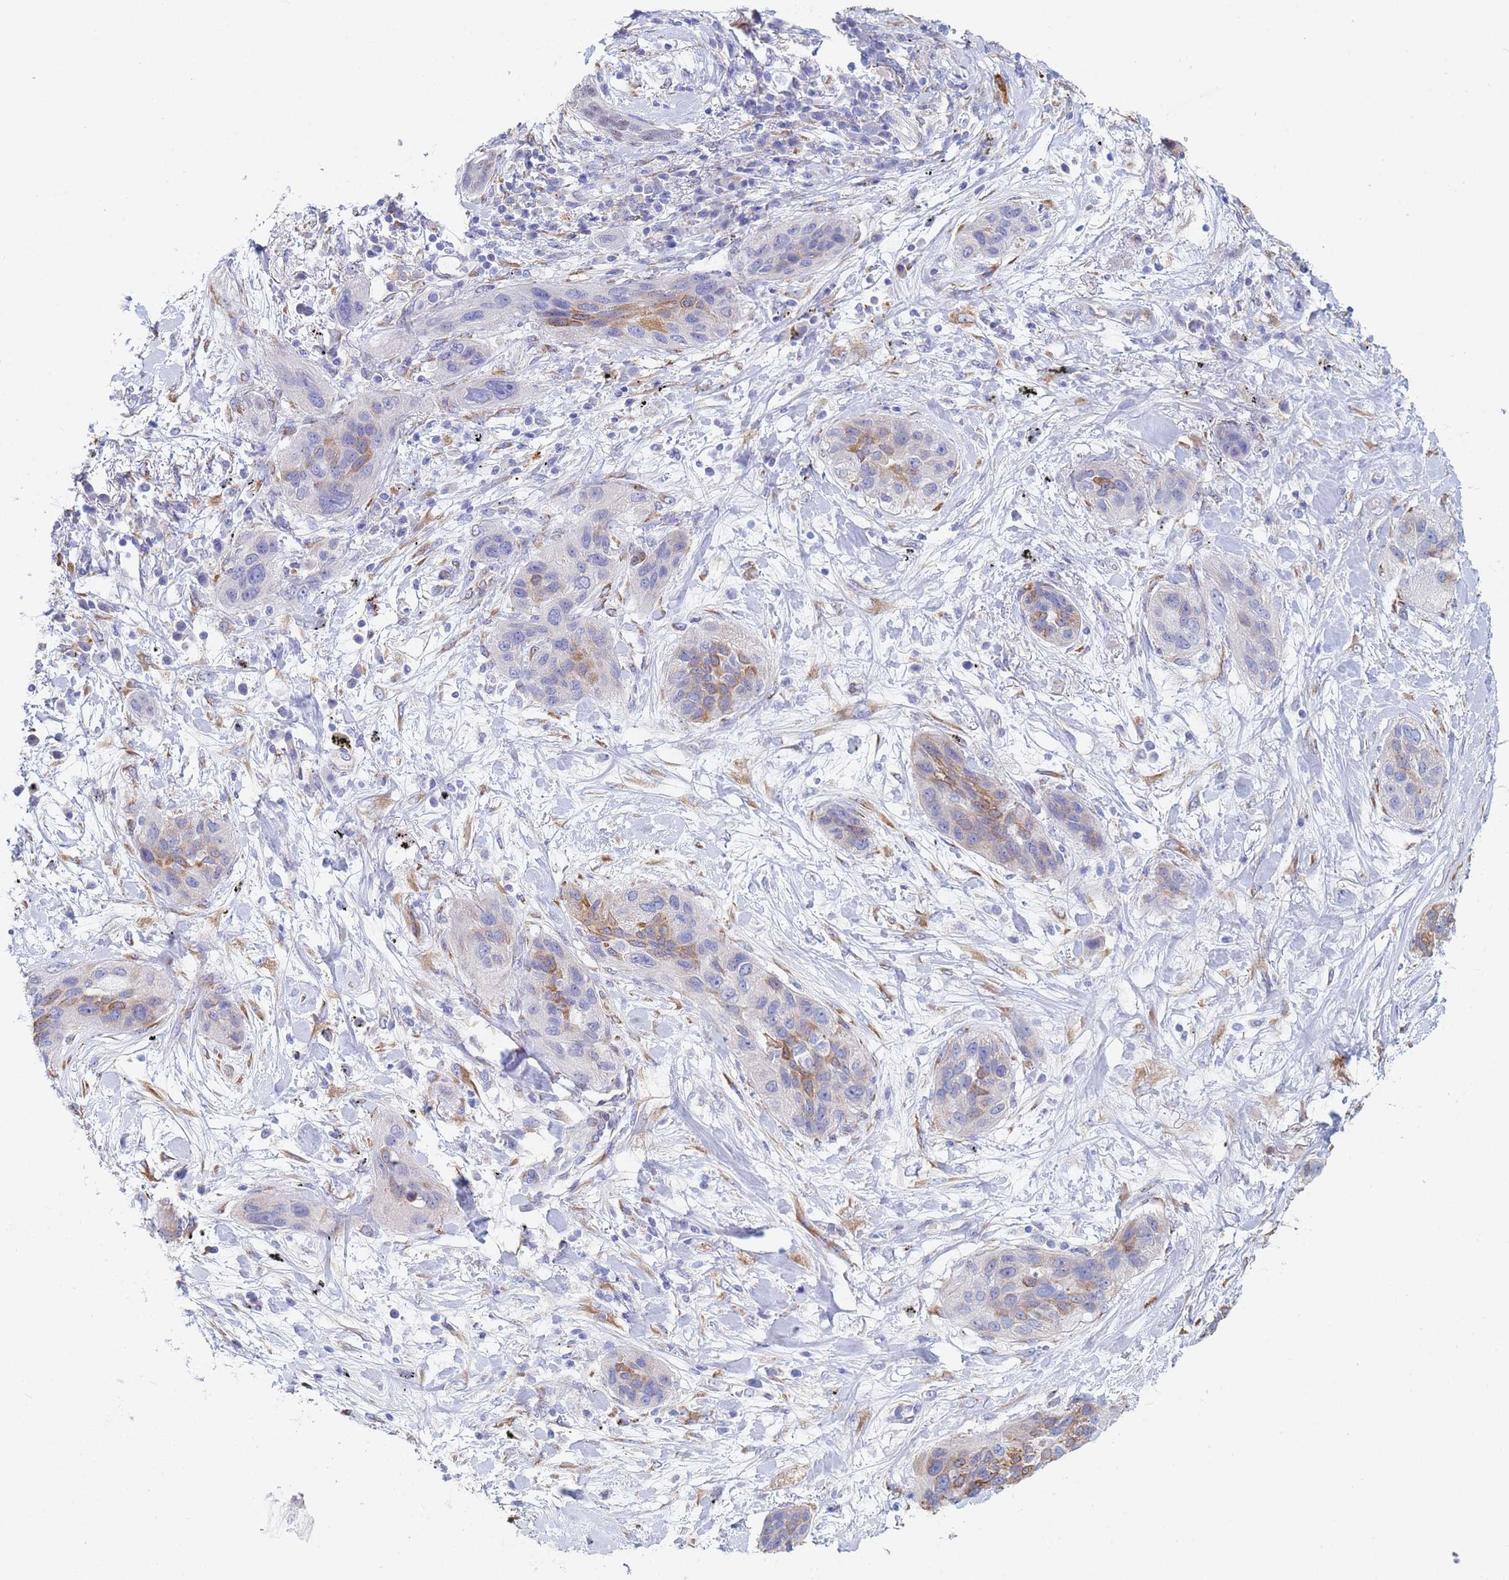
{"staining": {"intensity": "moderate", "quantity": "<25%", "location": "cytoplasmic/membranous"}, "tissue": "lung cancer", "cell_type": "Tumor cells", "image_type": "cancer", "snomed": [{"axis": "morphology", "description": "Squamous cell carcinoma, NOS"}, {"axis": "topography", "description": "Lung"}], "caption": "Lung cancer stained with immunohistochemistry (IHC) reveals moderate cytoplasmic/membranous staining in about <25% of tumor cells.", "gene": "GDAP2", "patient": {"sex": "female", "age": 70}}